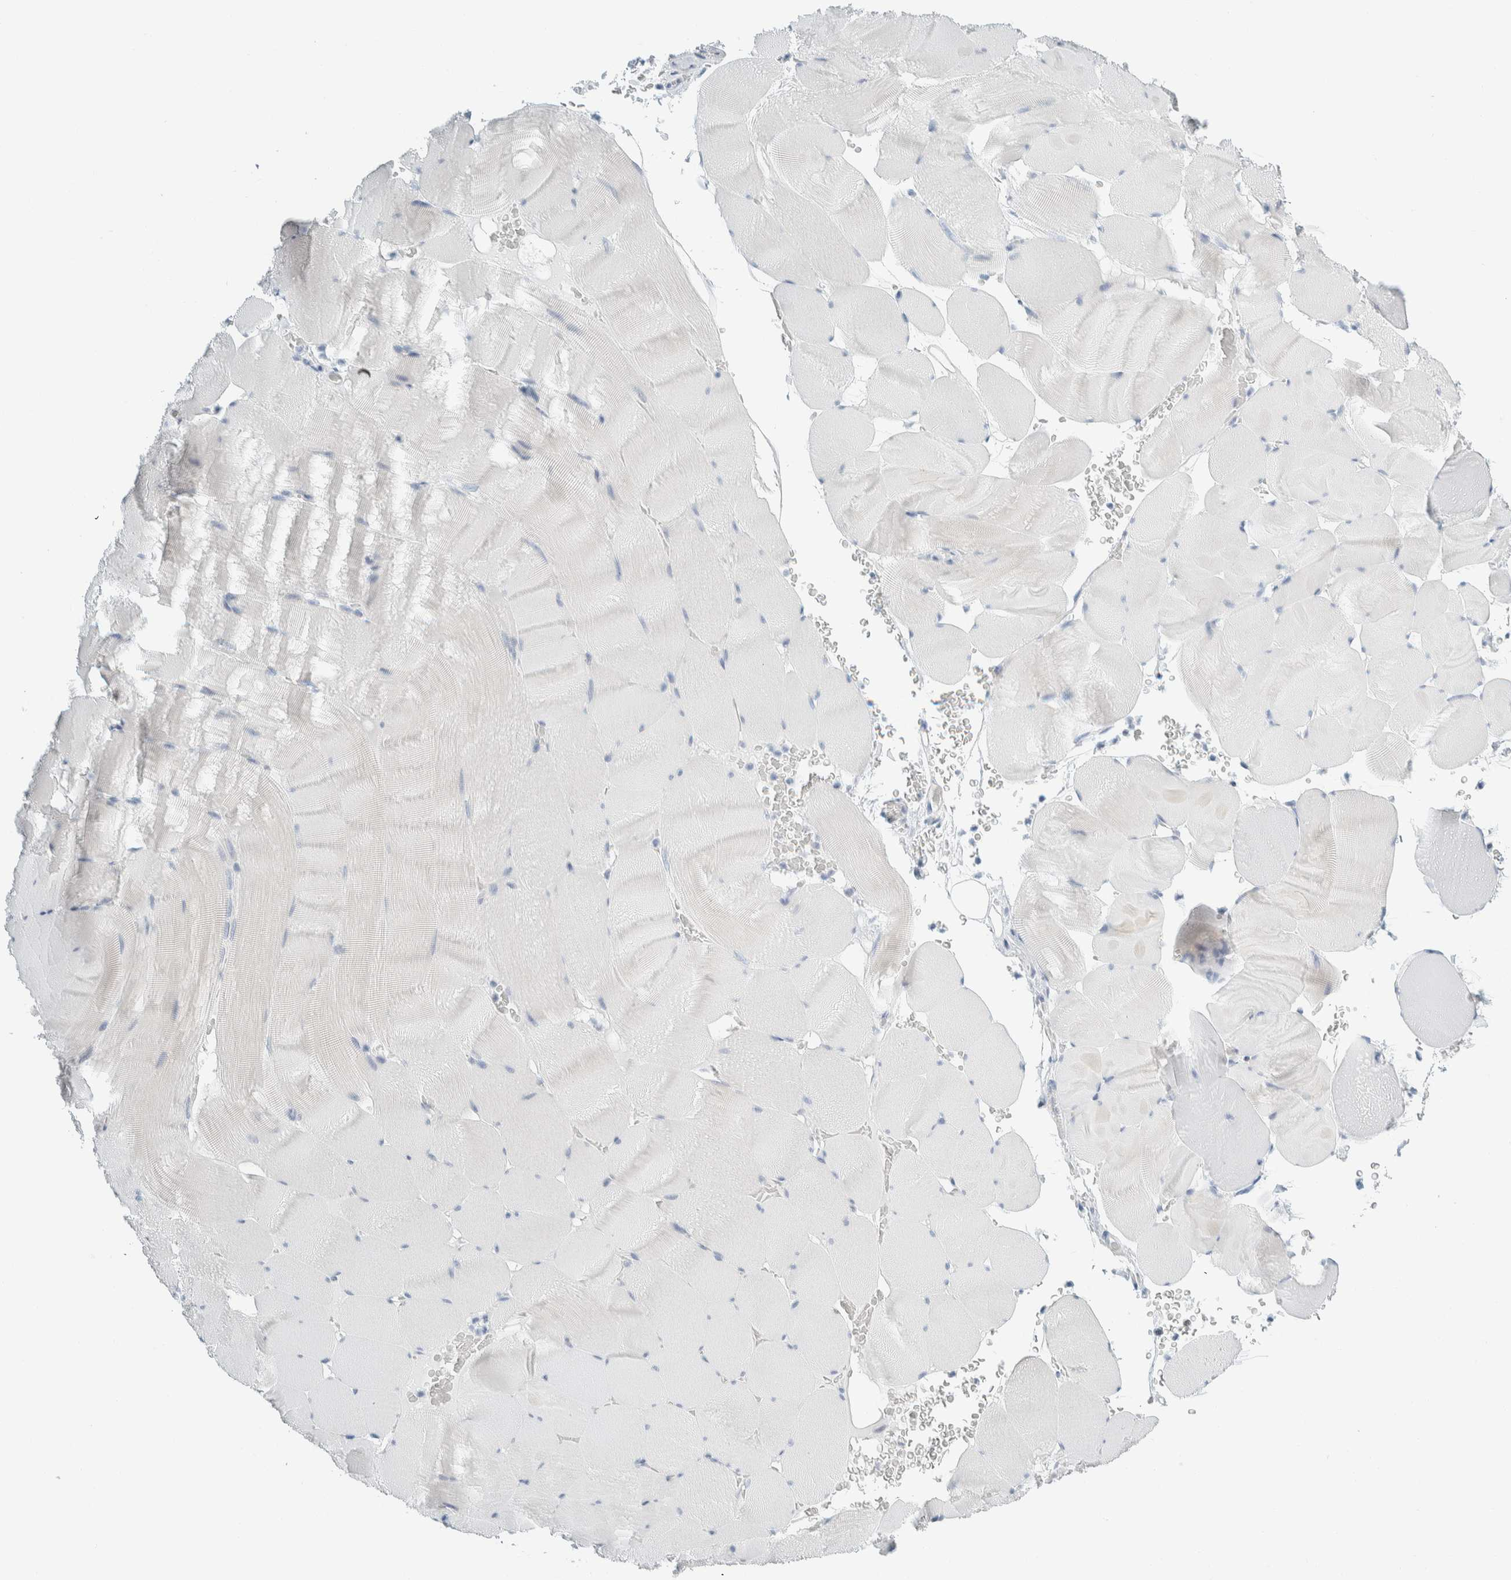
{"staining": {"intensity": "negative", "quantity": "none", "location": "none"}, "tissue": "skeletal muscle", "cell_type": "Myocytes", "image_type": "normal", "snomed": [{"axis": "morphology", "description": "Normal tissue, NOS"}, {"axis": "topography", "description": "Skeletal muscle"}], "caption": "There is no significant staining in myocytes of skeletal muscle. (Stains: DAB IHC with hematoxylin counter stain, Microscopy: brightfield microscopy at high magnification).", "gene": "ARHGAP27", "patient": {"sex": "male", "age": 62}}